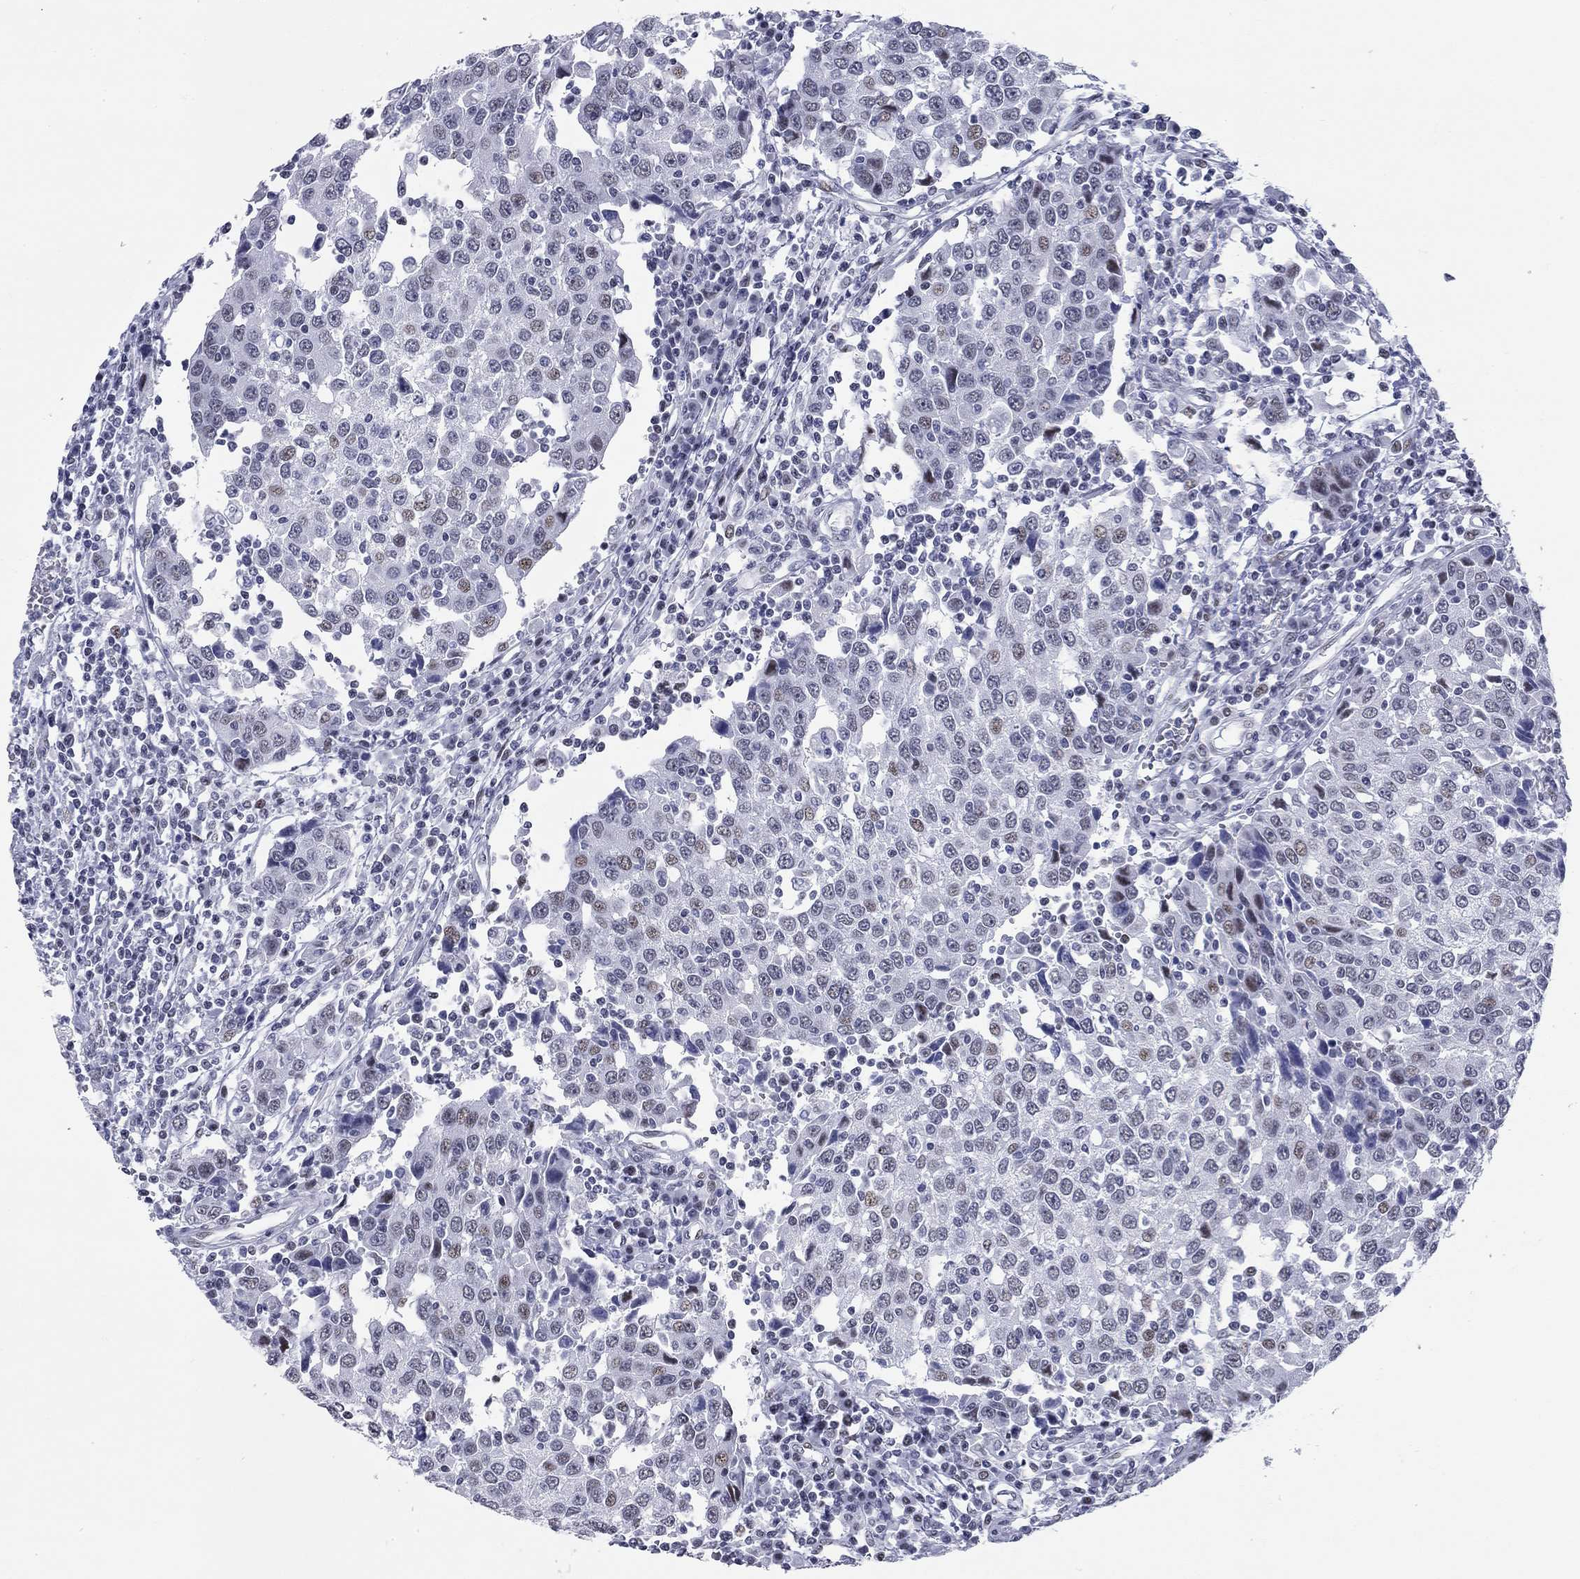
{"staining": {"intensity": "moderate", "quantity": "<25%", "location": "nuclear"}, "tissue": "urothelial cancer", "cell_type": "Tumor cells", "image_type": "cancer", "snomed": [{"axis": "morphology", "description": "Urothelial carcinoma, High grade"}, {"axis": "topography", "description": "Urinary bladder"}], "caption": "Human high-grade urothelial carcinoma stained with a brown dye shows moderate nuclear positive expression in approximately <25% of tumor cells.", "gene": "ASF1B", "patient": {"sex": "female", "age": 85}}